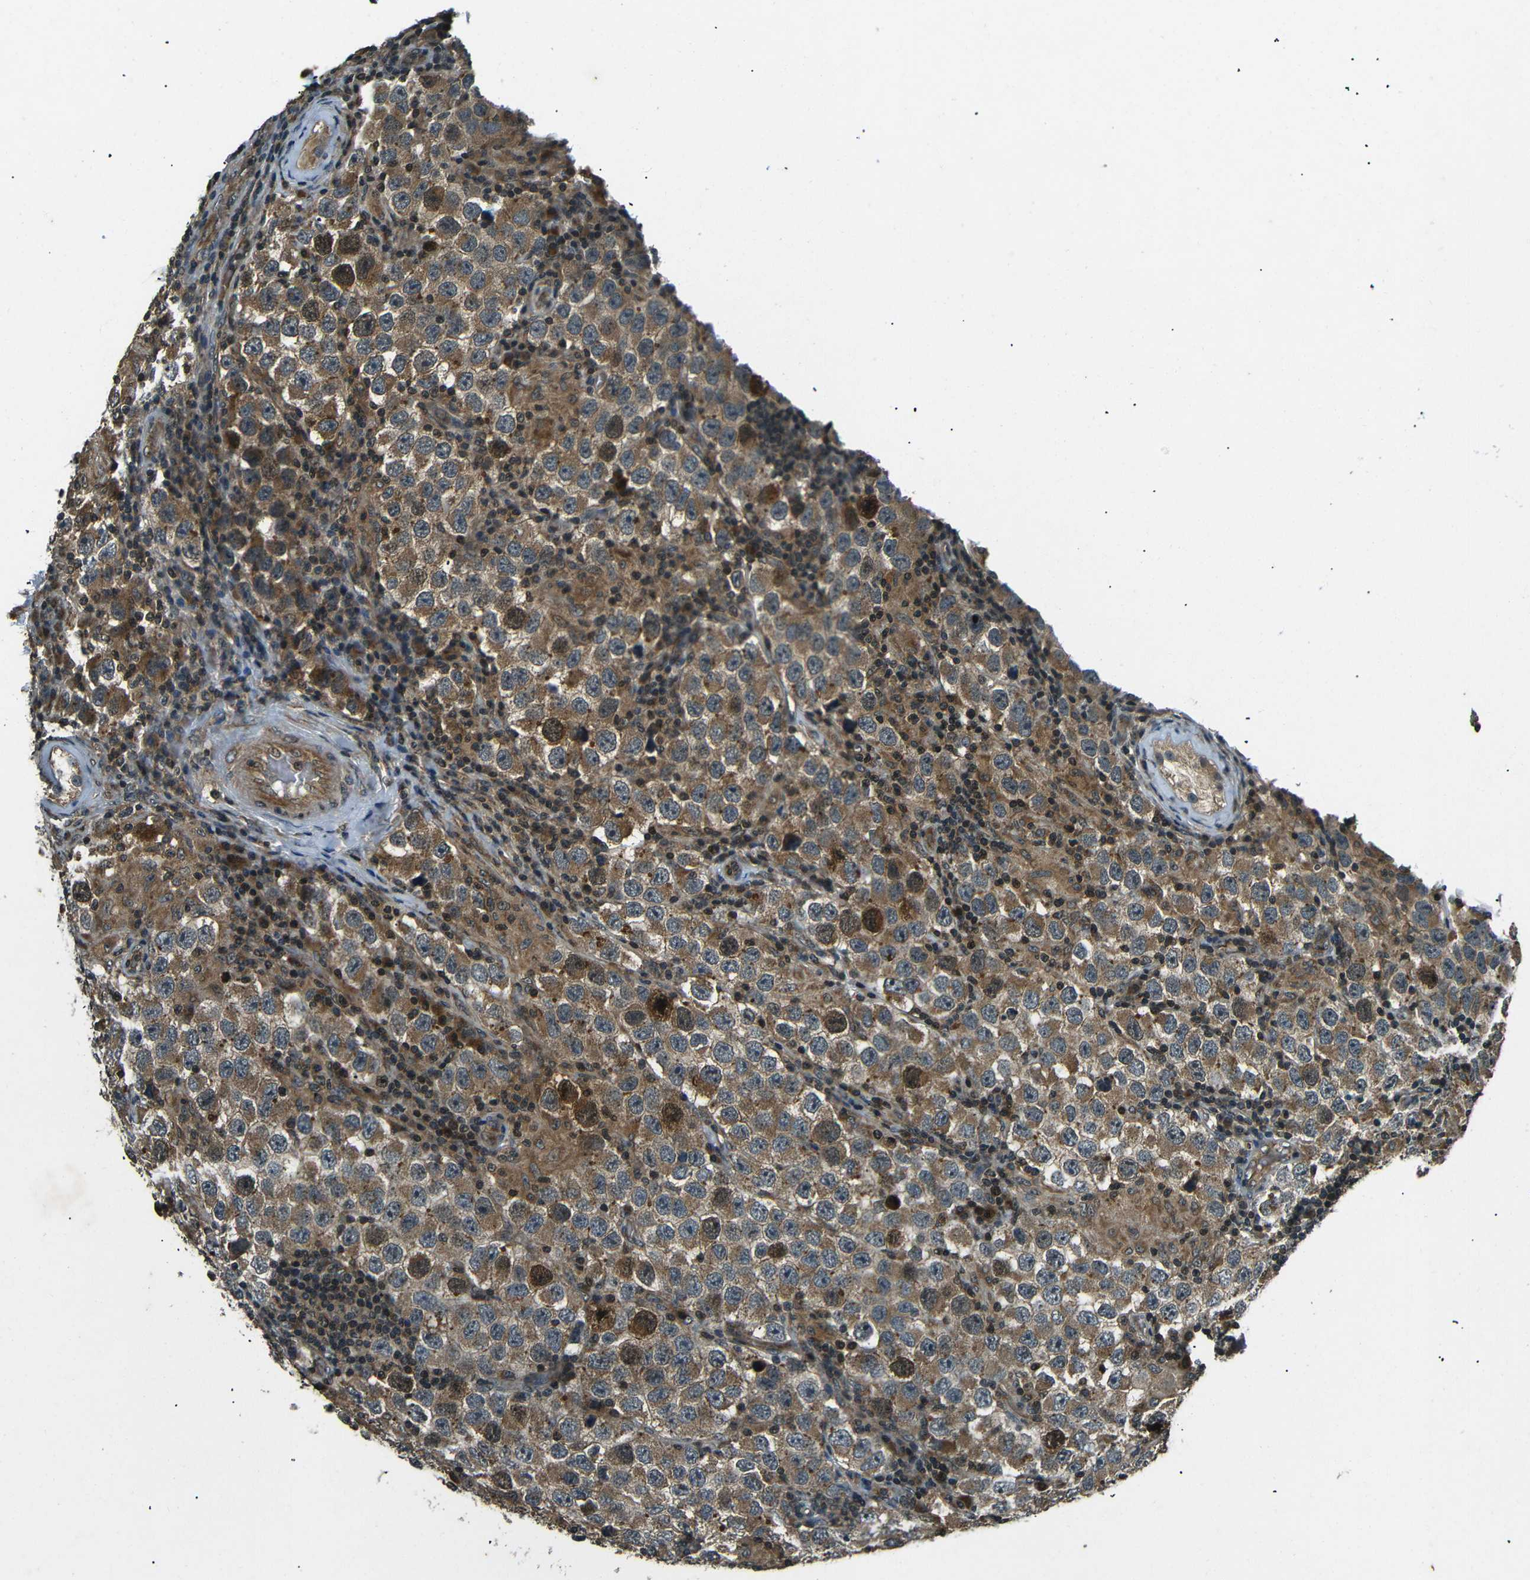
{"staining": {"intensity": "moderate", "quantity": ">75%", "location": "cytoplasmic/membranous,nuclear"}, "tissue": "testis cancer", "cell_type": "Tumor cells", "image_type": "cancer", "snomed": [{"axis": "morphology", "description": "Carcinoma, Embryonal, NOS"}, {"axis": "topography", "description": "Testis"}], "caption": "Protein expression by immunohistochemistry (IHC) demonstrates moderate cytoplasmic/membranous and nuclear staining in approximately >75% of tumor cells in testis cancer. (DAB (3,3'-diaminobenzidine) = brown stain, brightfield microscopy at high magnification).", "gene": "PLK2", "patient": {"sex": "male", "age": 21}}